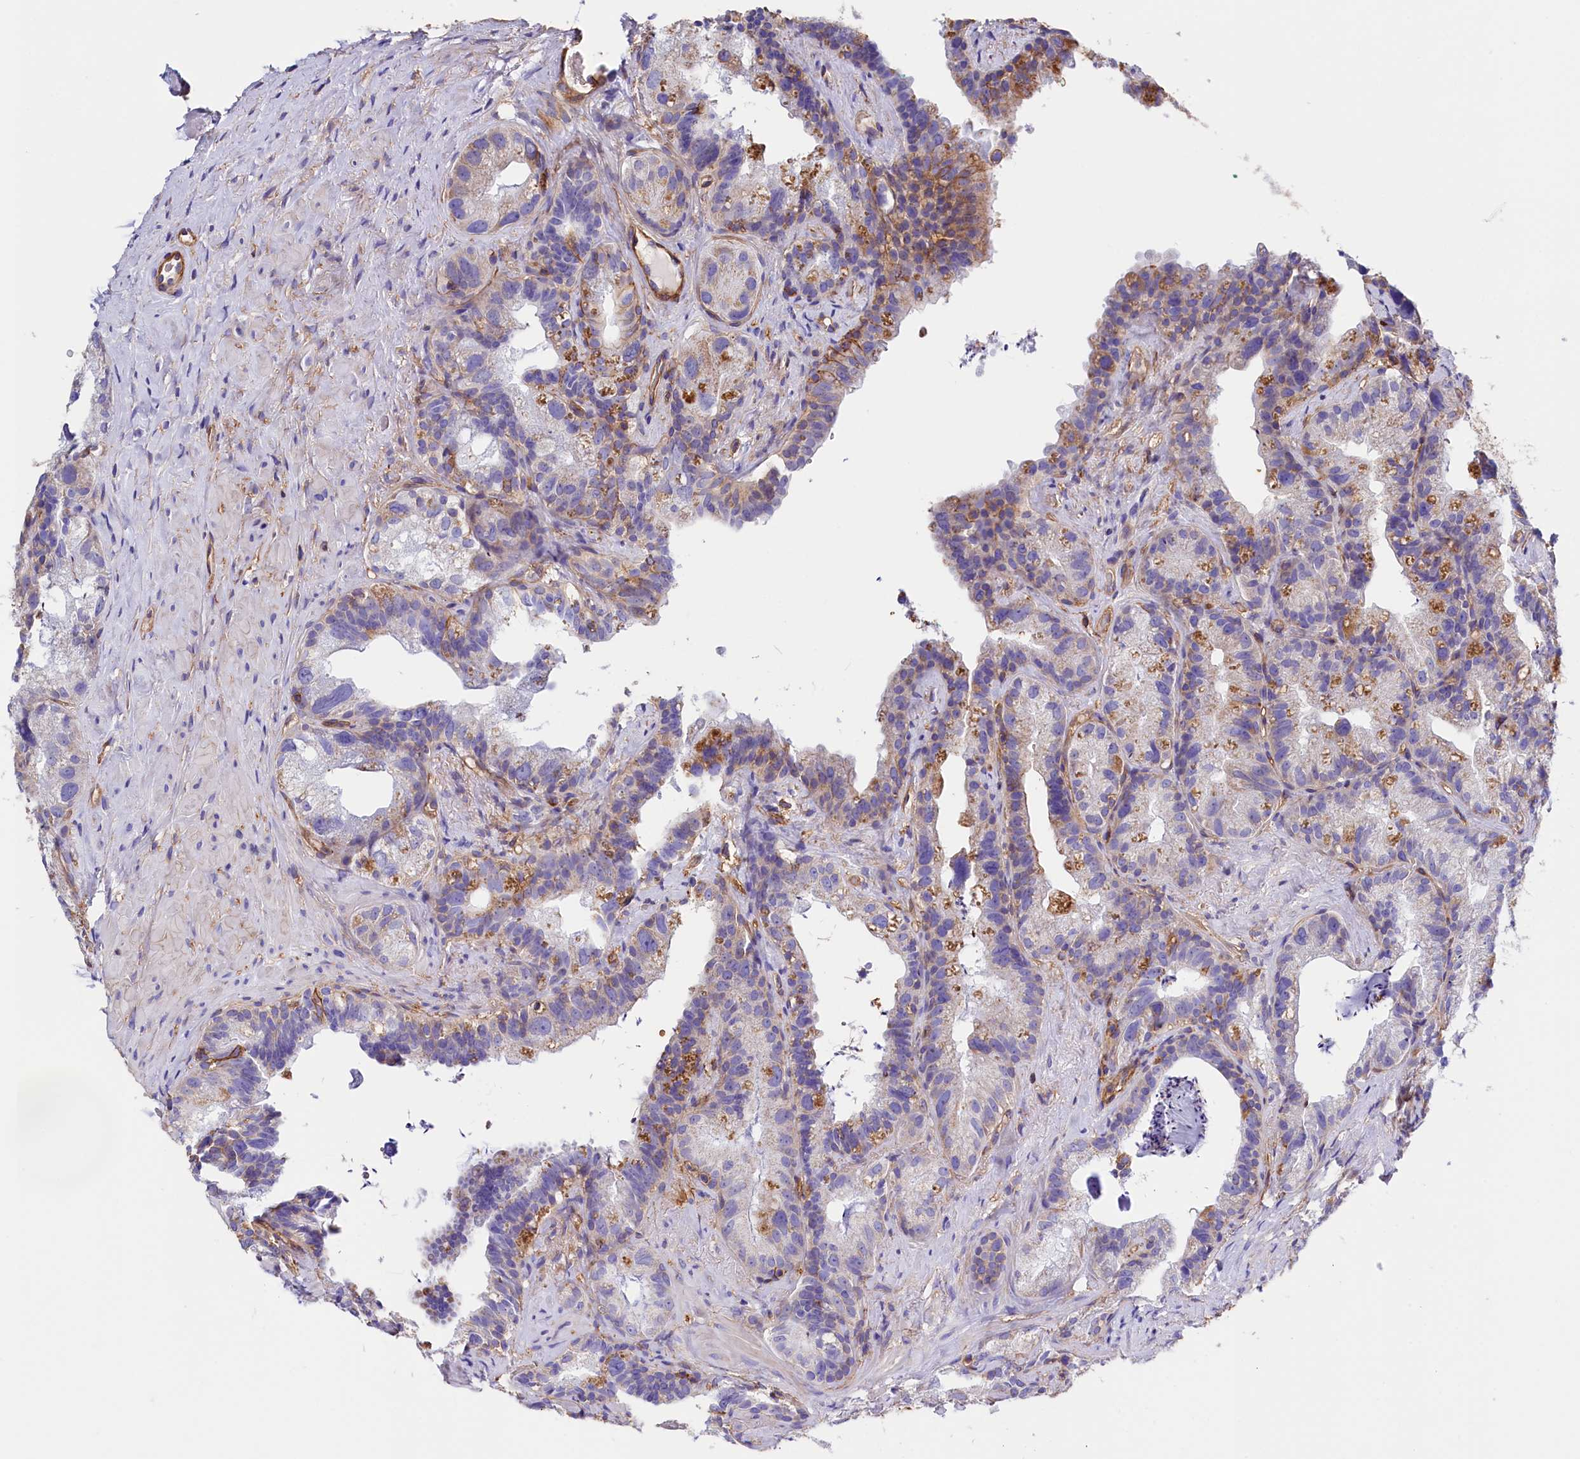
{"staining": {"intensity": "moderate", "quantity": "<25%", "location": "cytoplasmic/membranous"}, "tissue": "prostate cancer", "cell_type": "Tumor cells", "image_type": "cancer", "snomed": [{"axis": "morphology", "description": "Normal tissue, NOS"}, {"axis": "morphology", "description": "Adenocarcinoma, Low grade"}, {"axis": "topography", "description": "Prostate"}], "caption": "This histopathology image displays immunohistochemistry (IHC) staining of human prostate adenocarcinoma (low-grade), with low moderate cytoplasmic/membranous expression in approximately <25% of tumor cells.", "gene": "ATP2B4", "patient": {"sex": "male", "age": 72}}